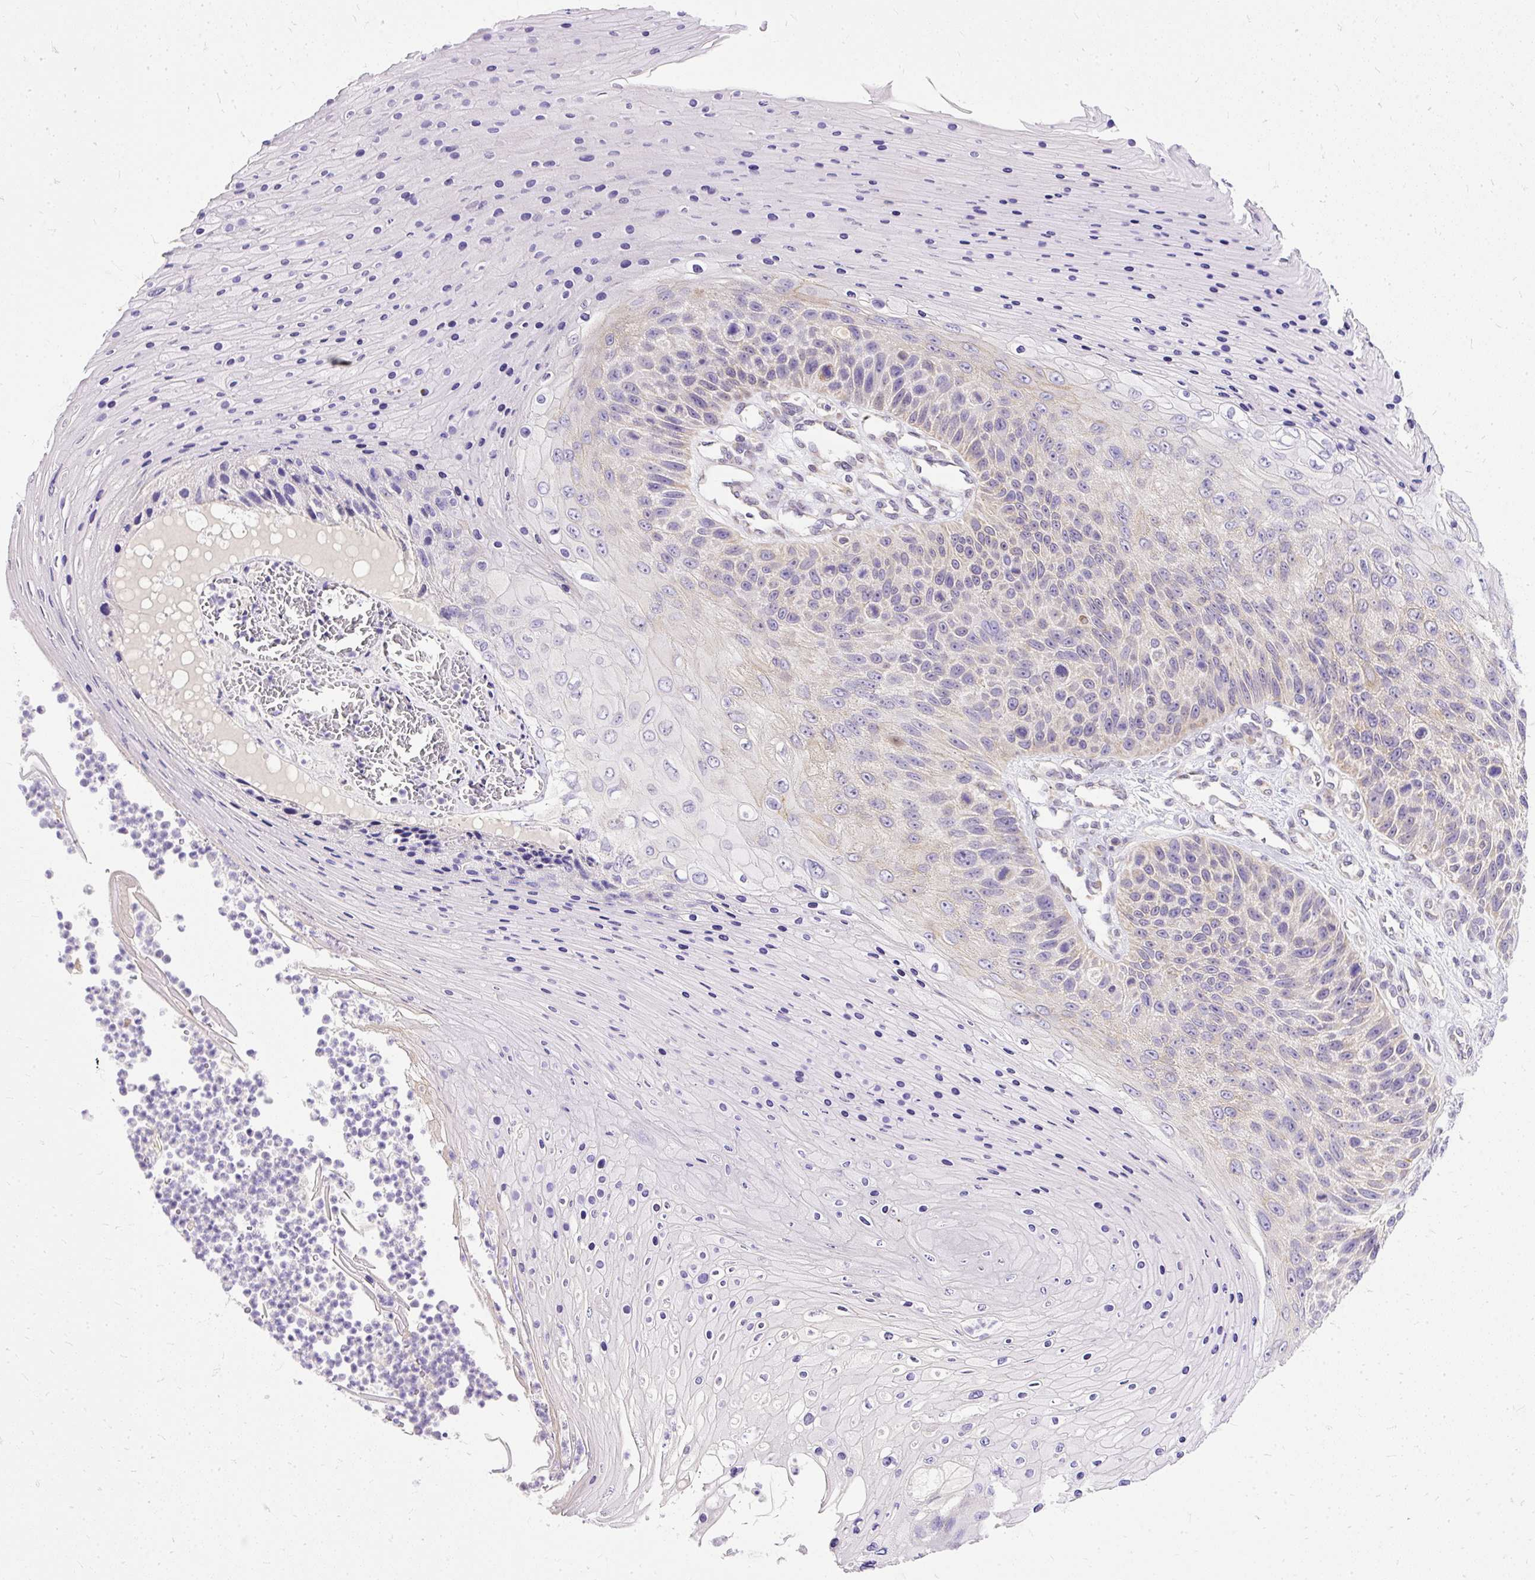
{"staining": {"intensity": "negative", "quantity": "none", "location": "none"}, "tissue": "skin cancer", "cell_type": "Tumor cells", "image_type": "cancer", "snomed": [{"axis": "morphology", "description": "Squamous cell carcinoma, NOS"}, {"axis": "topography", "description": "Skin"}], "caption": "Protein analysis of skin cancer (squamous cell carcinoma) reveals no significant staining in tumor cells. Nuclei are stained in blue.", "gene": "AMFR", "patient": {"sex": "female", "age": 88}}